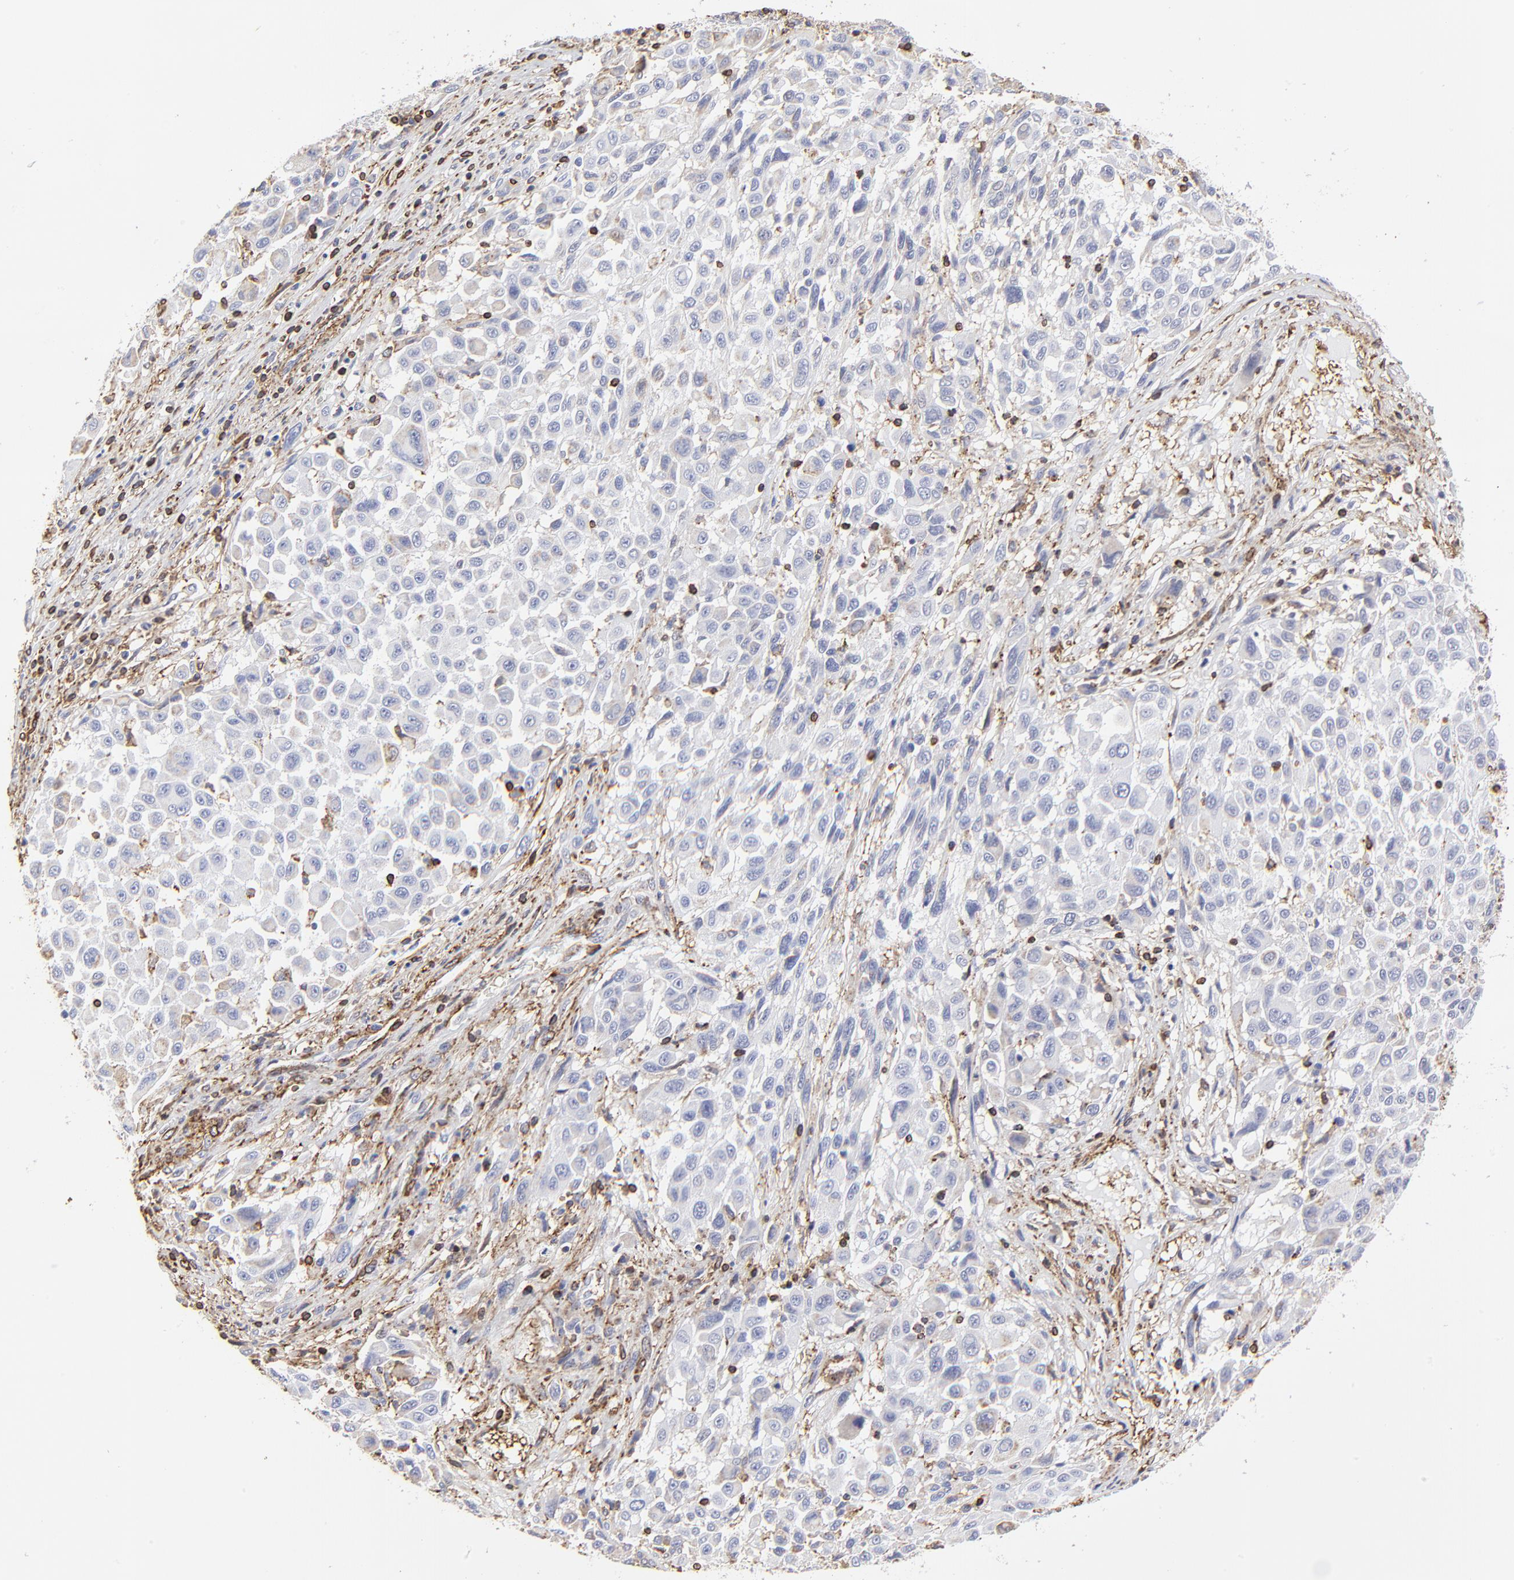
{"staining": {"intensity": "negative", "quantity": "none", "location": "none"}, "tissue": "melanoma", "cell_type": "Tumor cells", "image_type": "cancer", "snomed": [{"axis": "morphology", "description": "Malignant melanoma, Metastatic site"}, {"axis": "topography", "description": "Lymph node"}], "caption": "IHC of human melanoma shows no expression in tumor cells.", "gene": "ANXA6", "patient": {"sex": "male", "age": 61}}